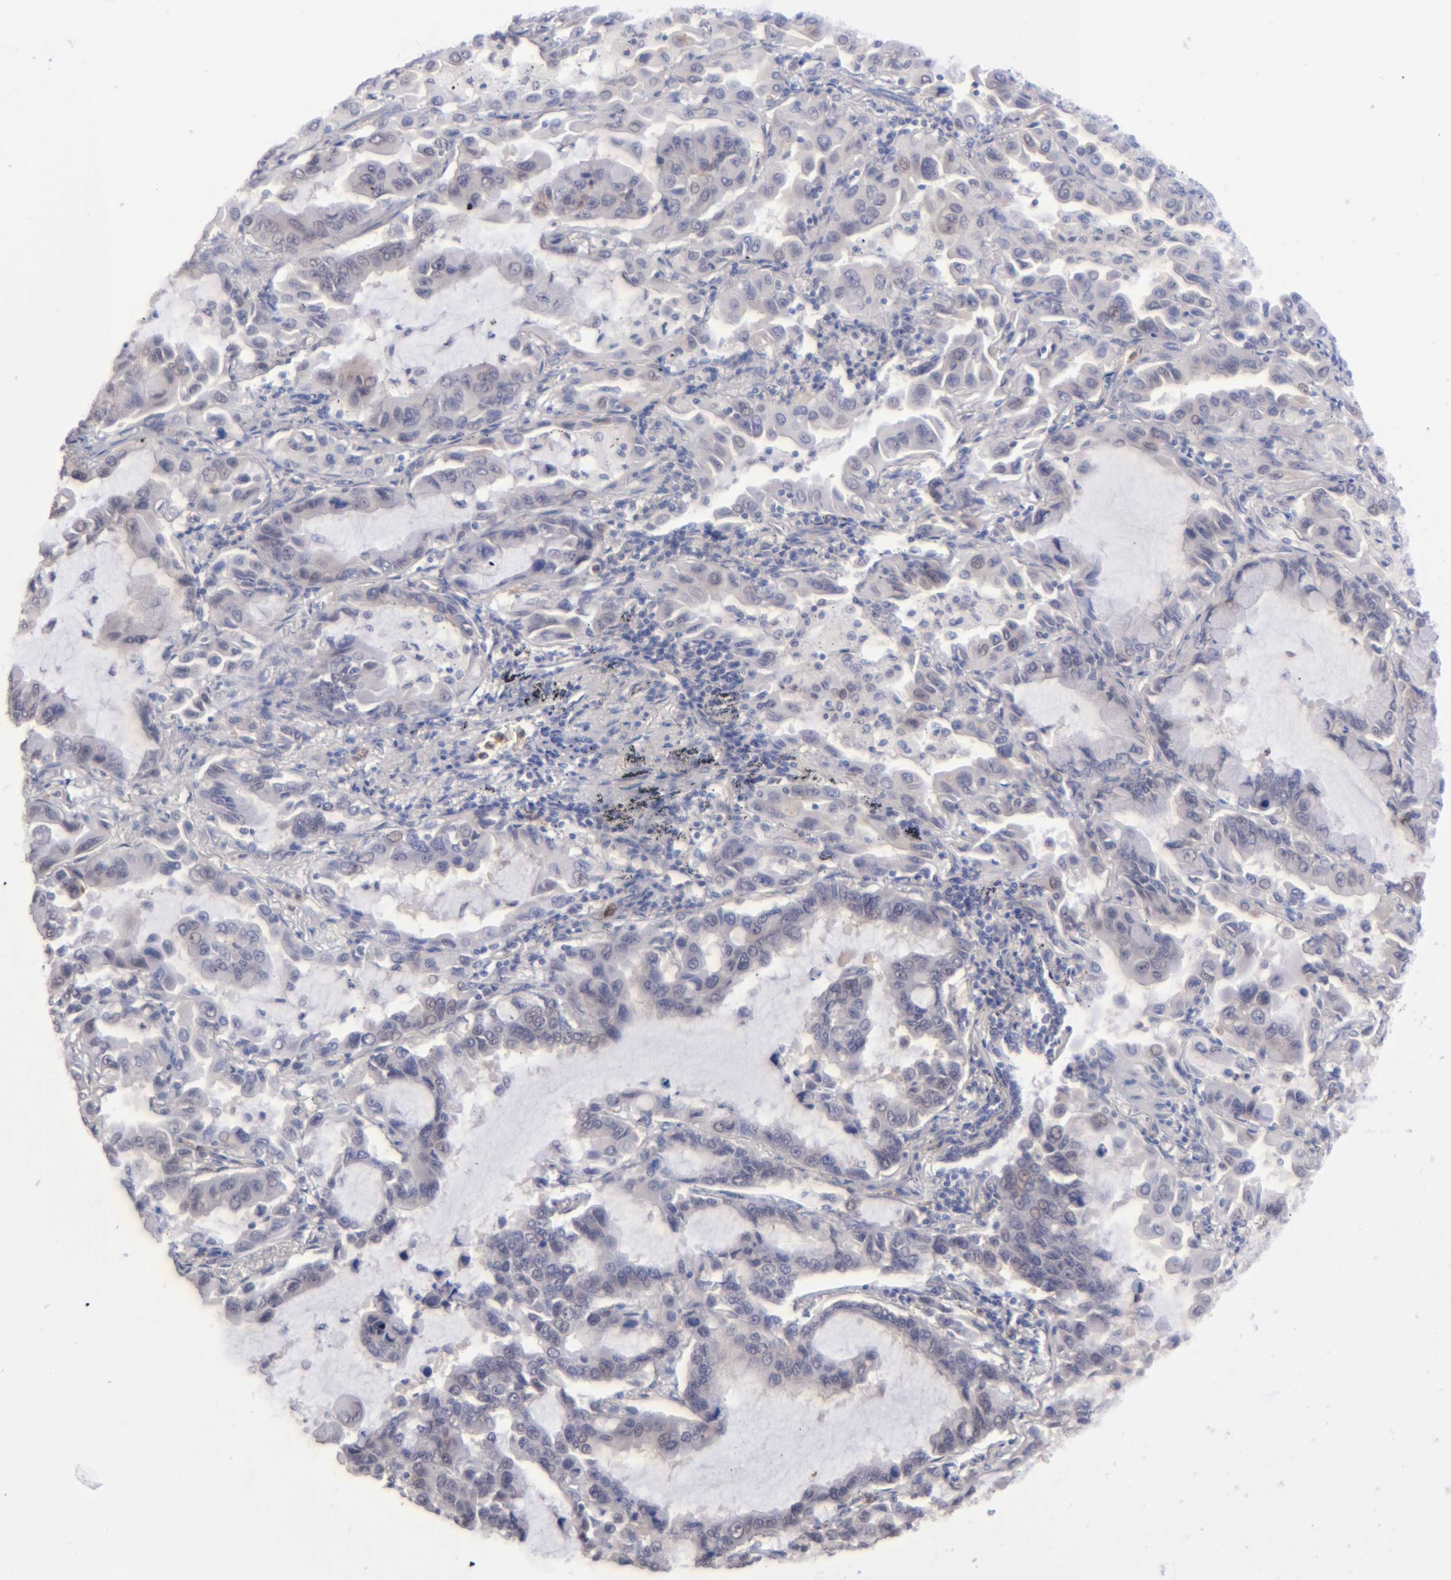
{"staining": {"intensity": "negative", "quantity": "none", "location": "none"}, "tissue": "lung cancer", "cell_type": "Tumor cells", "image_type": "cancer", "snomed": [{"axis": "morphology", "description": "Adenocarcinoma, NOS"}, {"axis": "topography", "description": "Lung"}], "caption": "Adenocarcinoma (lung) was stained to show a protein in brown. There is no significant expression in tumor cells.", "gene": "MGAM", "patient": {"sex": "male", "age": 64}}